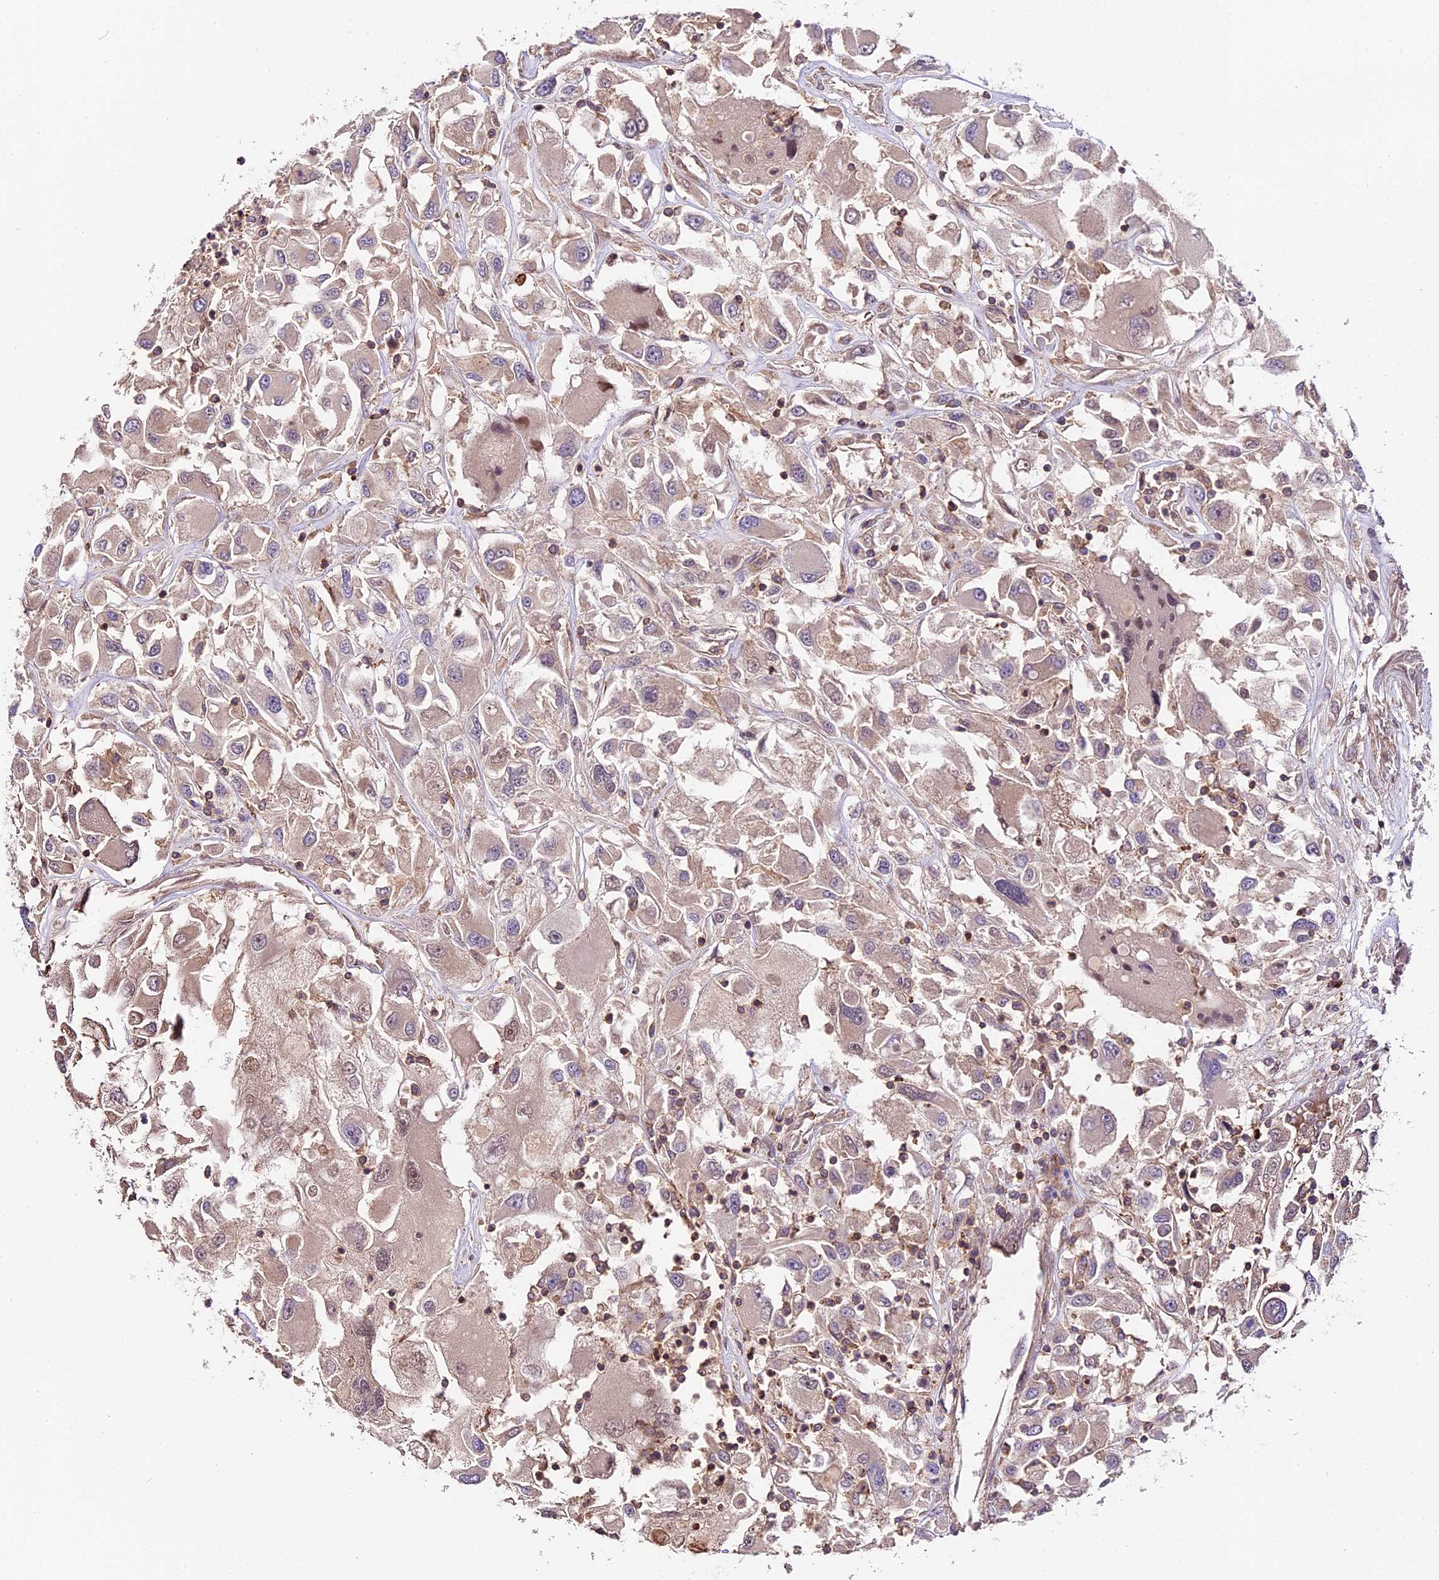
{"staining": {"intensity": "weak", "quantity": "<25%", "location": "cytoplasmic/membranous,nuclear"}, "tissue": "renal cancer", "cell_type": "Tumor cells", "image_type": "cancer", "snomed": [{"axis": "morphology", "description": "Adenocarcinoma, NOS"}, {"axis": "topography", "description": "Kidney"}], "caption": "A micrograph of human renal cancer (adenocarcinoma) is negative for staining in tumor cells.", "gene": "SKIDA1", "patient": {"sex": "female", "age": 52}}